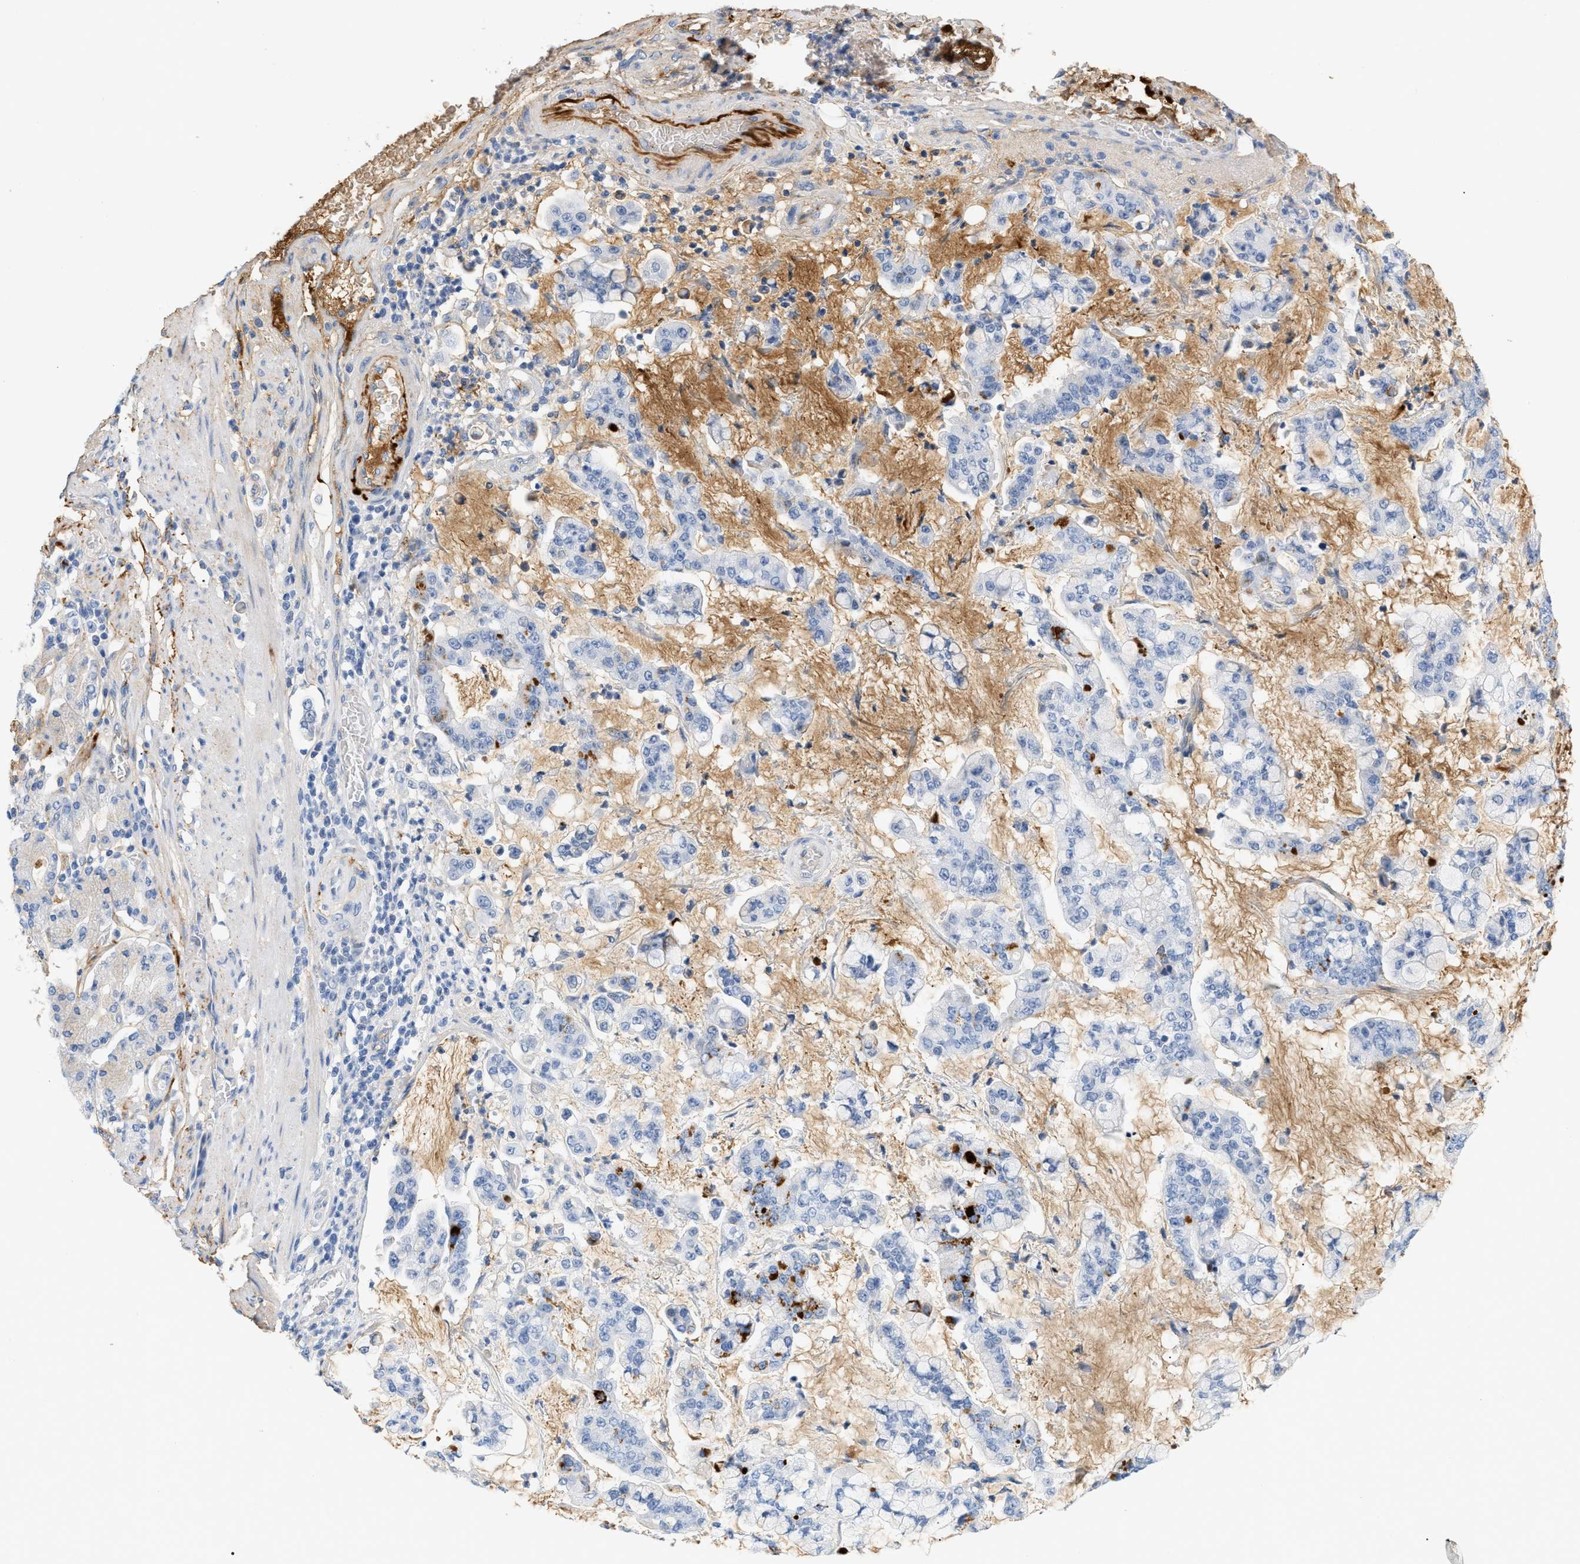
{"staining": {"intensity": "negative", "quantity": "none", "location": "none"}, "tissue": "stomach cancer", "cell_type": "Tumor cells", "image_type": "cancer", "snomed": [{"axis": "morphology", "description": "Normal tissue, NOS"}, {"axis": "morphology", "description": "Adenocarcinoma, NOS"}, {"axis": "topography", "description": "Stomach, upper"}, {"axis": "topography", "description": "Stomach"}], "caption": "Immunohistochemistry image of neoplastic tissue: adenocarcinoma (stomach) stained with DAB reveals no significant protein expression in tumor cells.", "gene": "CFH", "patient": {"sex": "male", "age": 76}}